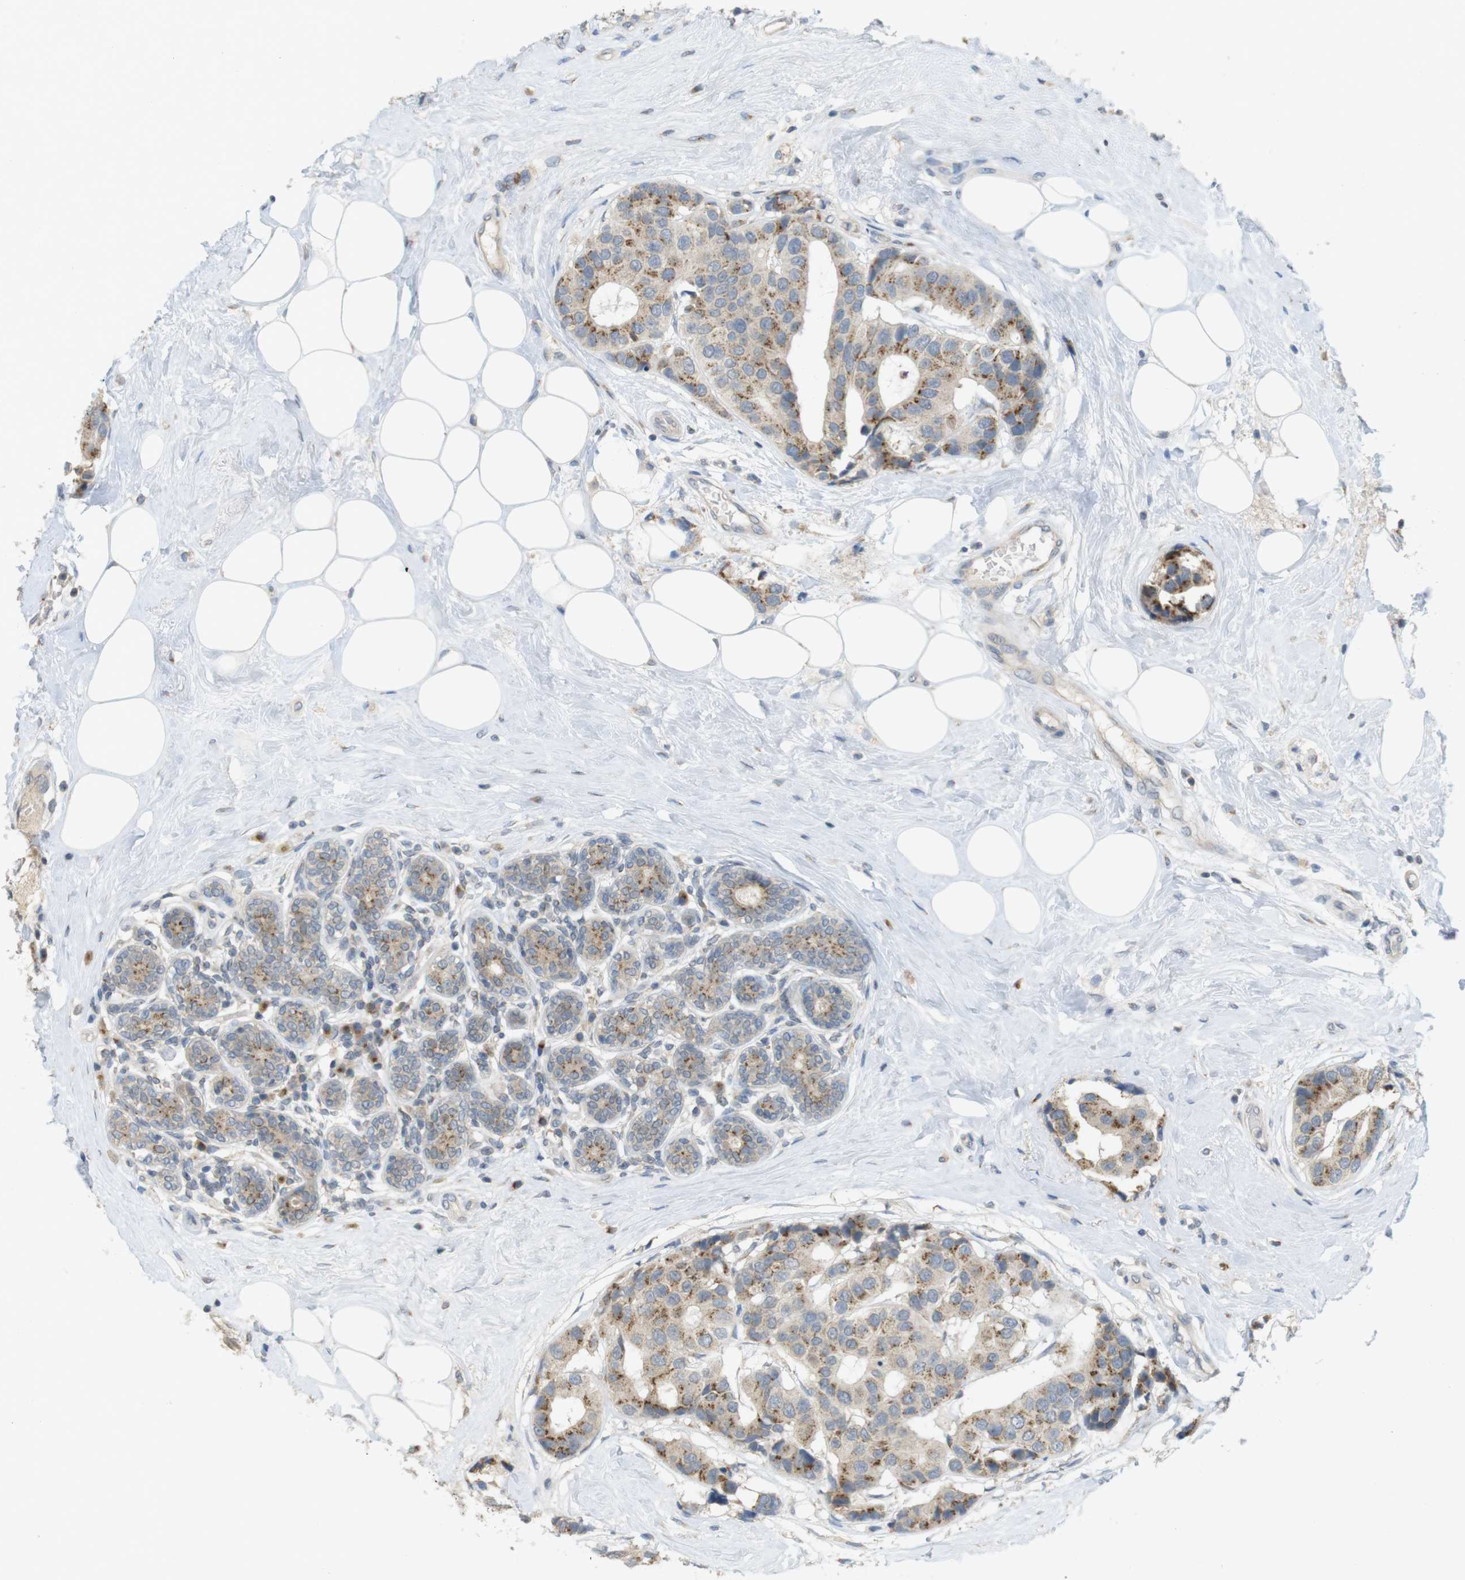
{"staining": {"intensity": "moderate", "quantity": ">75%", "location": "cytoplasmic/membranous"}, "tissue": "breast cancer", "cell_type": "Tumor cells", "image_type": "cancer", "snomed": [{"axis": "morphology", "description": "Normal tissue, NOS"}, {"axis": "morphology", "description": "Duct carcinoma"}, {"axis": "topography", "description": "Breast"}], "caption": "Immunohistochemical staining of breast cancer (intraductal carcinoma) reveals medium levels of moderate cytoplasmic/membranous staining in approximately >75% of tumor cells. The staining is performed using DAB brown chromogen to label protein expression. The nuclei are counter-stained blue using hematoxylin.", "gene": "YIPF3", "patient": {"sex": "female", "age": 39}}